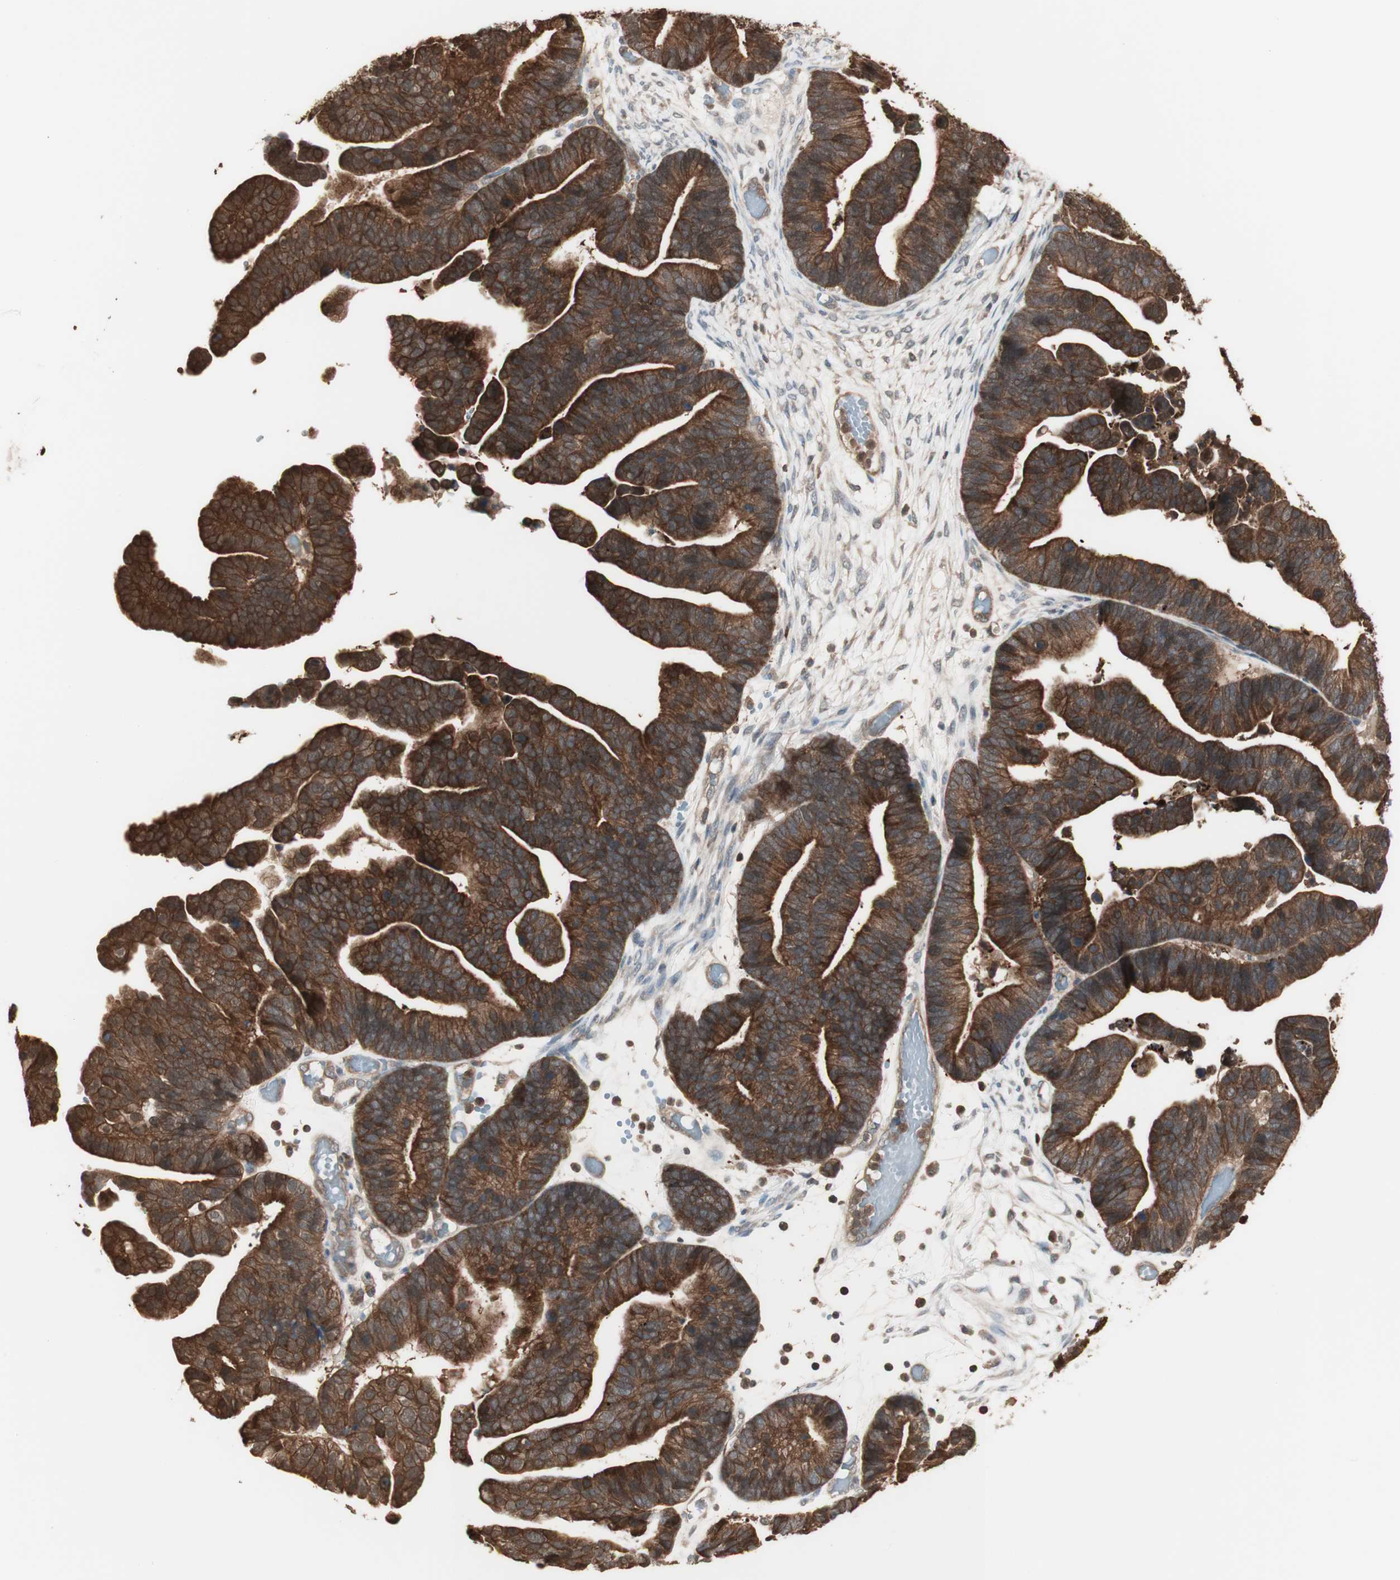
{"staining": {"intensity": "strong", "quantity": ">75%", "location": "cytoplasmic/membranous"}, "tissue": "ovarian cancer", "cell_type": "Tumor cells", "image_type": "cancer", "snomed": [{"axis": "morphology", "description": "Cystadenocarcinoma, serous, NOS"}, {"axis": "topography", "description": "Ovary"}], "caption": "Ovarian cancer was stained to show a protein in brown. There is high levels of strong cytoplasmic/membranous staining in approximately >75% of tumor cells. The protein of interest is stained brown, and the nuclei are stained in blue (DAB (3,3'-diaminobenzidine) IHC with brightfield microscopy, high magnification).", "gene": "YWHAB", "patient": {"sex": "female", "age": 56}}